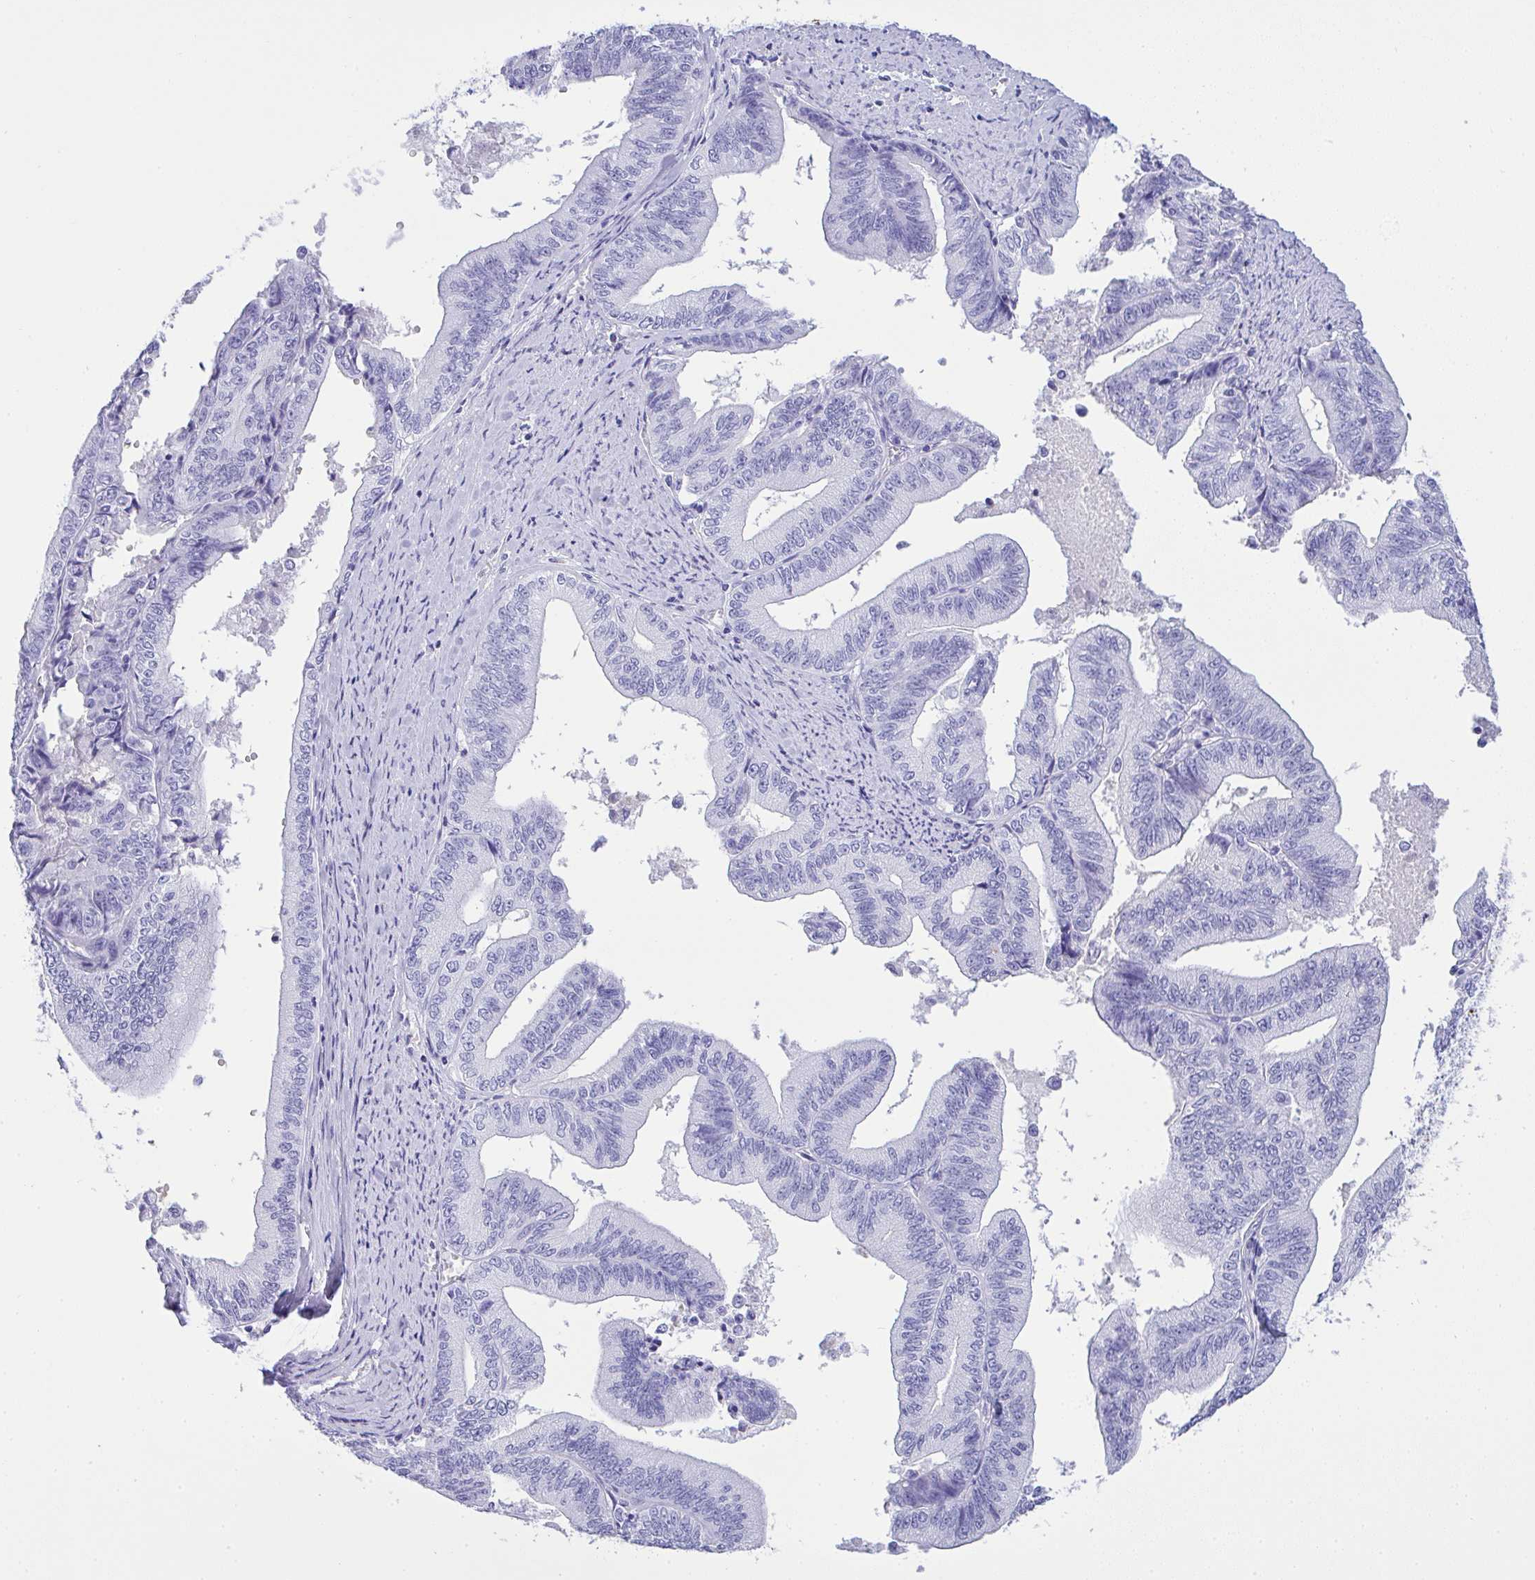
{"staining": {"intensity": "negative", "quantity": "none", "location": "none"}, "tissue": "endometrial cancer", "cell_type": "Tumor cells", "image_type": "cancer", "snomed": [{"axis": "morphology", "description": "Adenocarcinoma, NOS"}, {"axis": "topography", "description": "Endometrium"}], "caption": "Immunohistochemistry of human endometrial cancer demonstrates no expression in tumor cells.", "gene": "AKR1D1", "patient": {"sex": "female", "age": 65}}